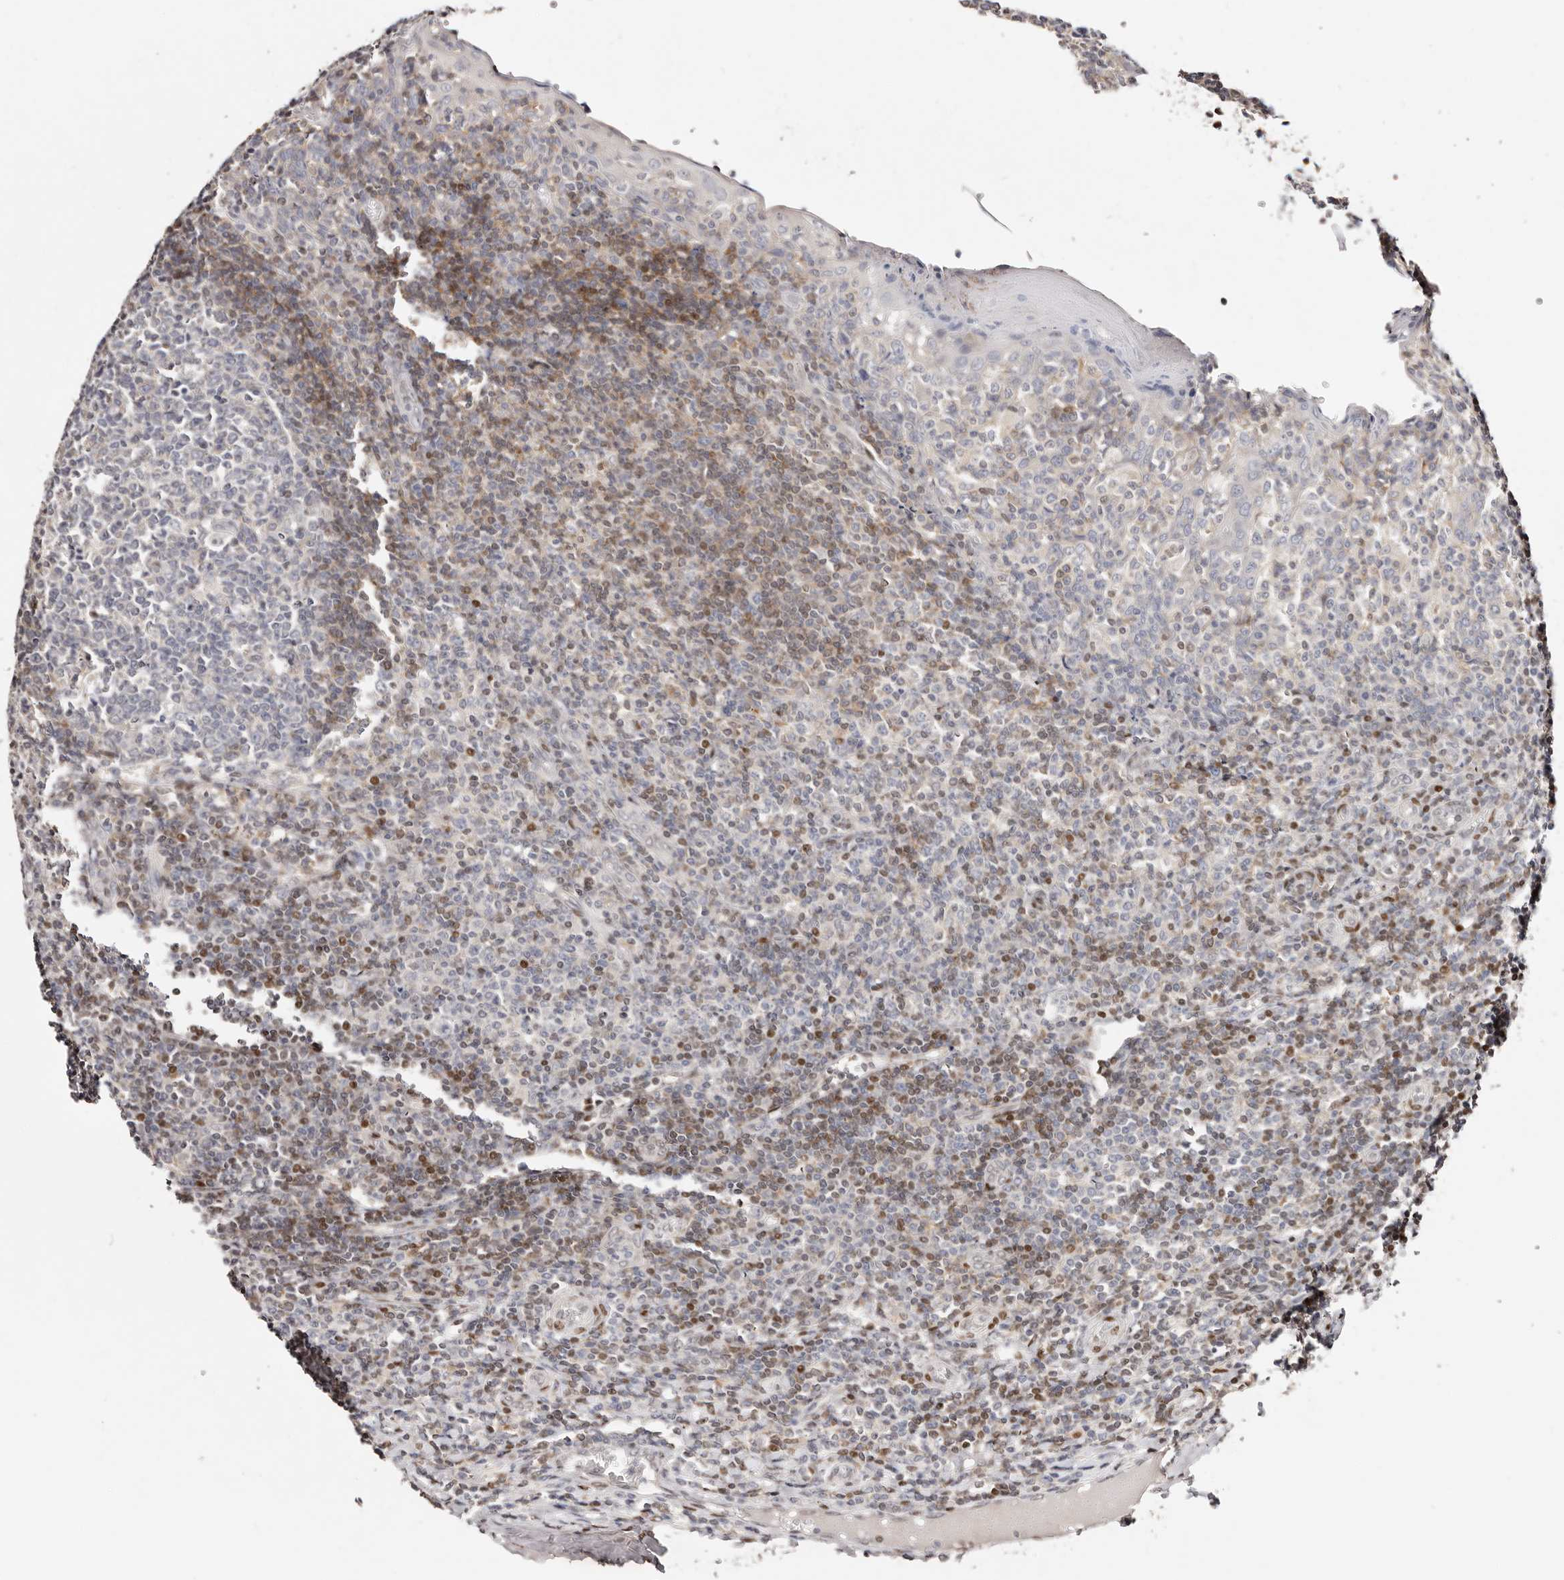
{"staining": {"intensity": "negative", "quantity": "none", "location": "none"}, "tissue": "tonsil", "cell_type": "Germinal center cells", "image_type": "normal", "snomed": [{"axis": "morphology", "description": "Normal tissue, NOS"}, {"axis": "topography", "description": "Tonsil"}], "caption": "Immunohistochemistry micrograph of normal tonsil: human tonsil stained with DAB (3,3'-diaminobenzidine) demonstrates no significant protein staining in germinal center cells.", "gene": "IQGAP3", "patient": {"sex": "female", "age": 19}}